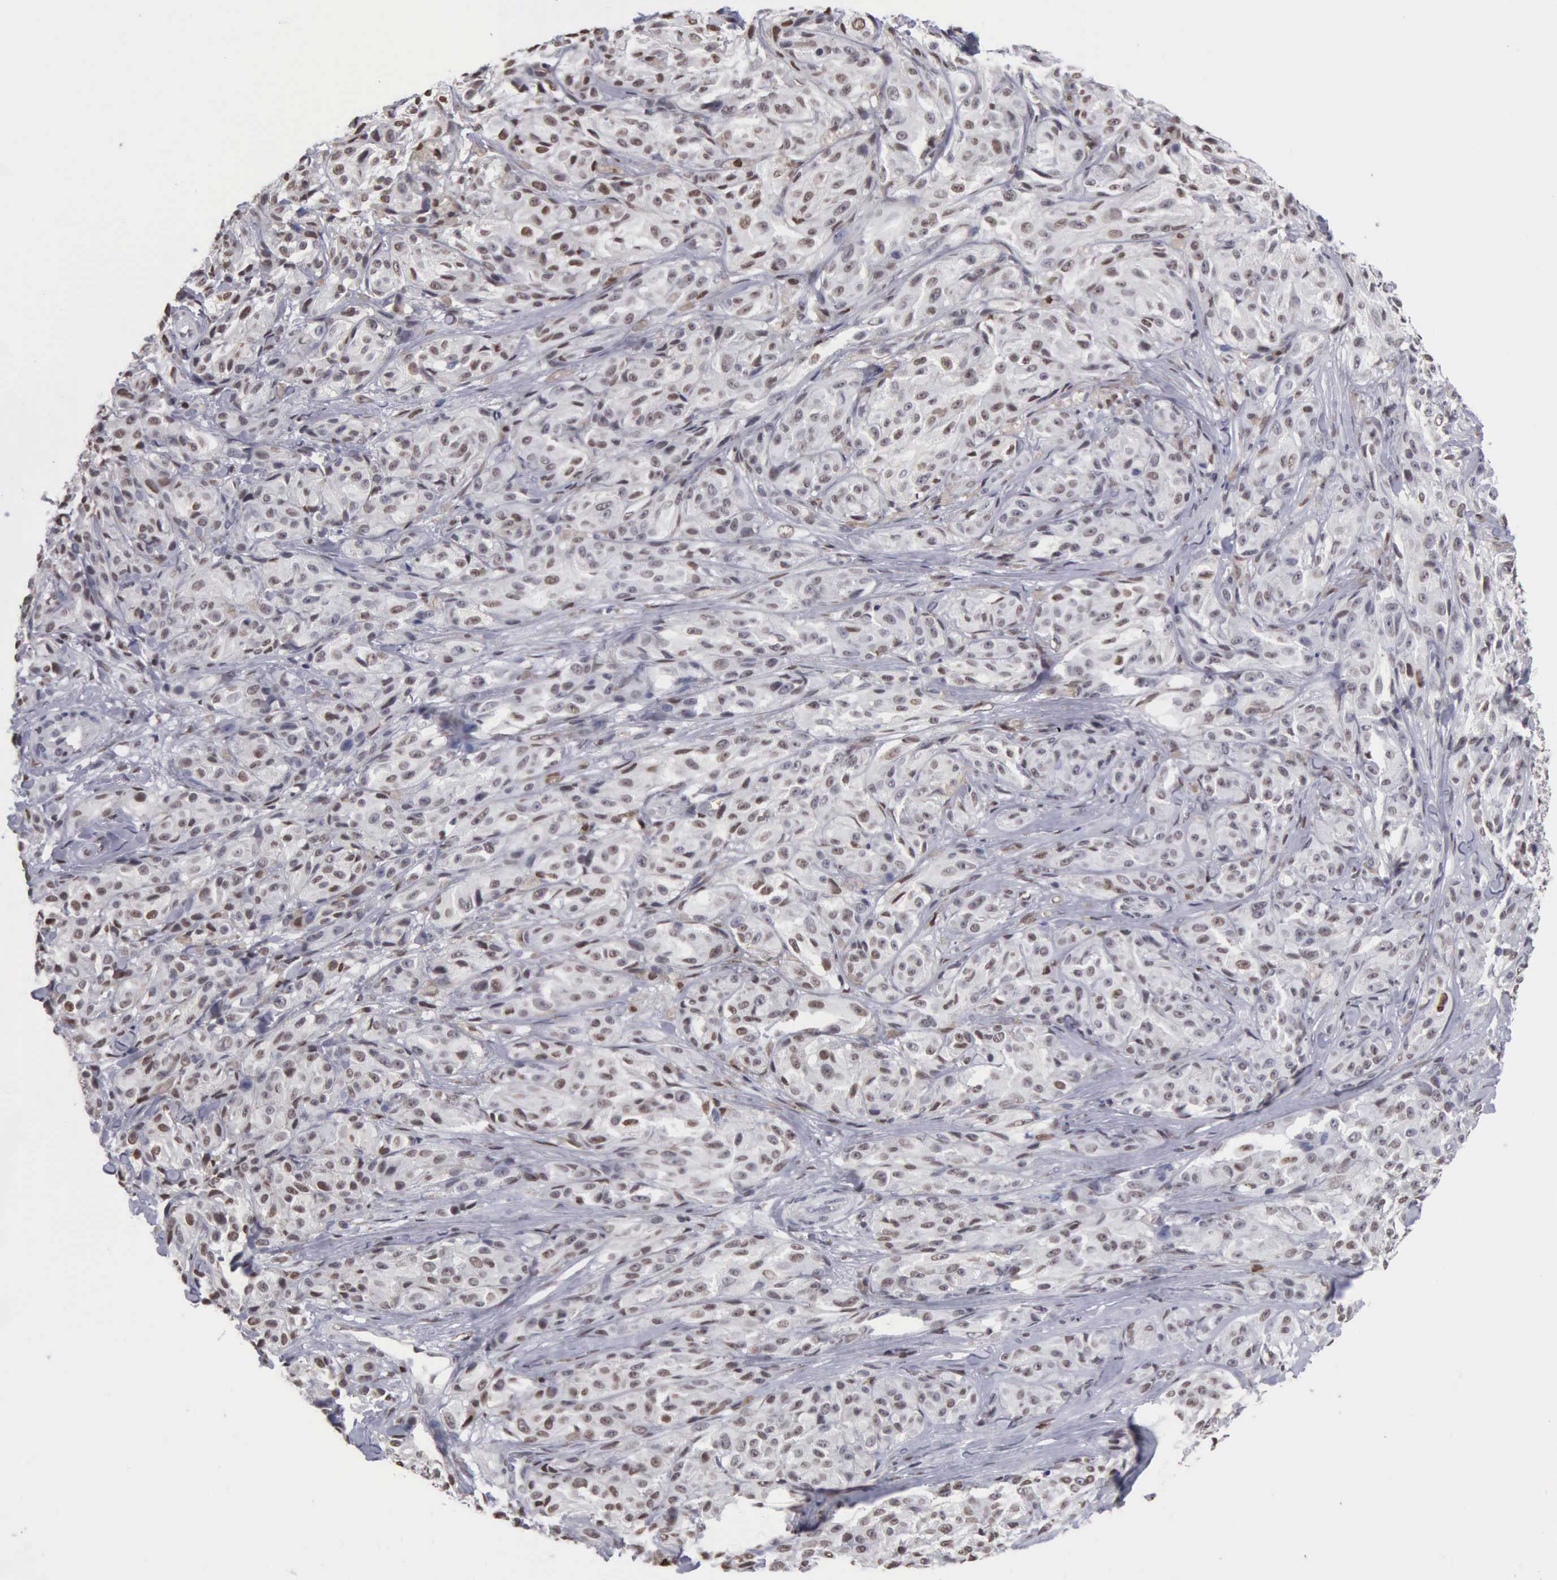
{"staining": {"intensity": "moderate", "quantity": ">75%", "location": "nuclear"}, "tissue": "melanoma", "cell_type": "Tumor cells", "image_type": "cancer", "snomed": [{"axis": "morphology", "description": "Malignant melanoma, NOS"}, {"axis": "topography", "description": "Skin"}], "caption": "A histopathology image of human melanoma stained for a protein exhibits moderate nuclear brown staining in tumor cells. The protein of interest is shown in brown color, while the nuclei are stained blue.", "gene": "CCNG1", "patient": {"sex": "male", "age": 56}}